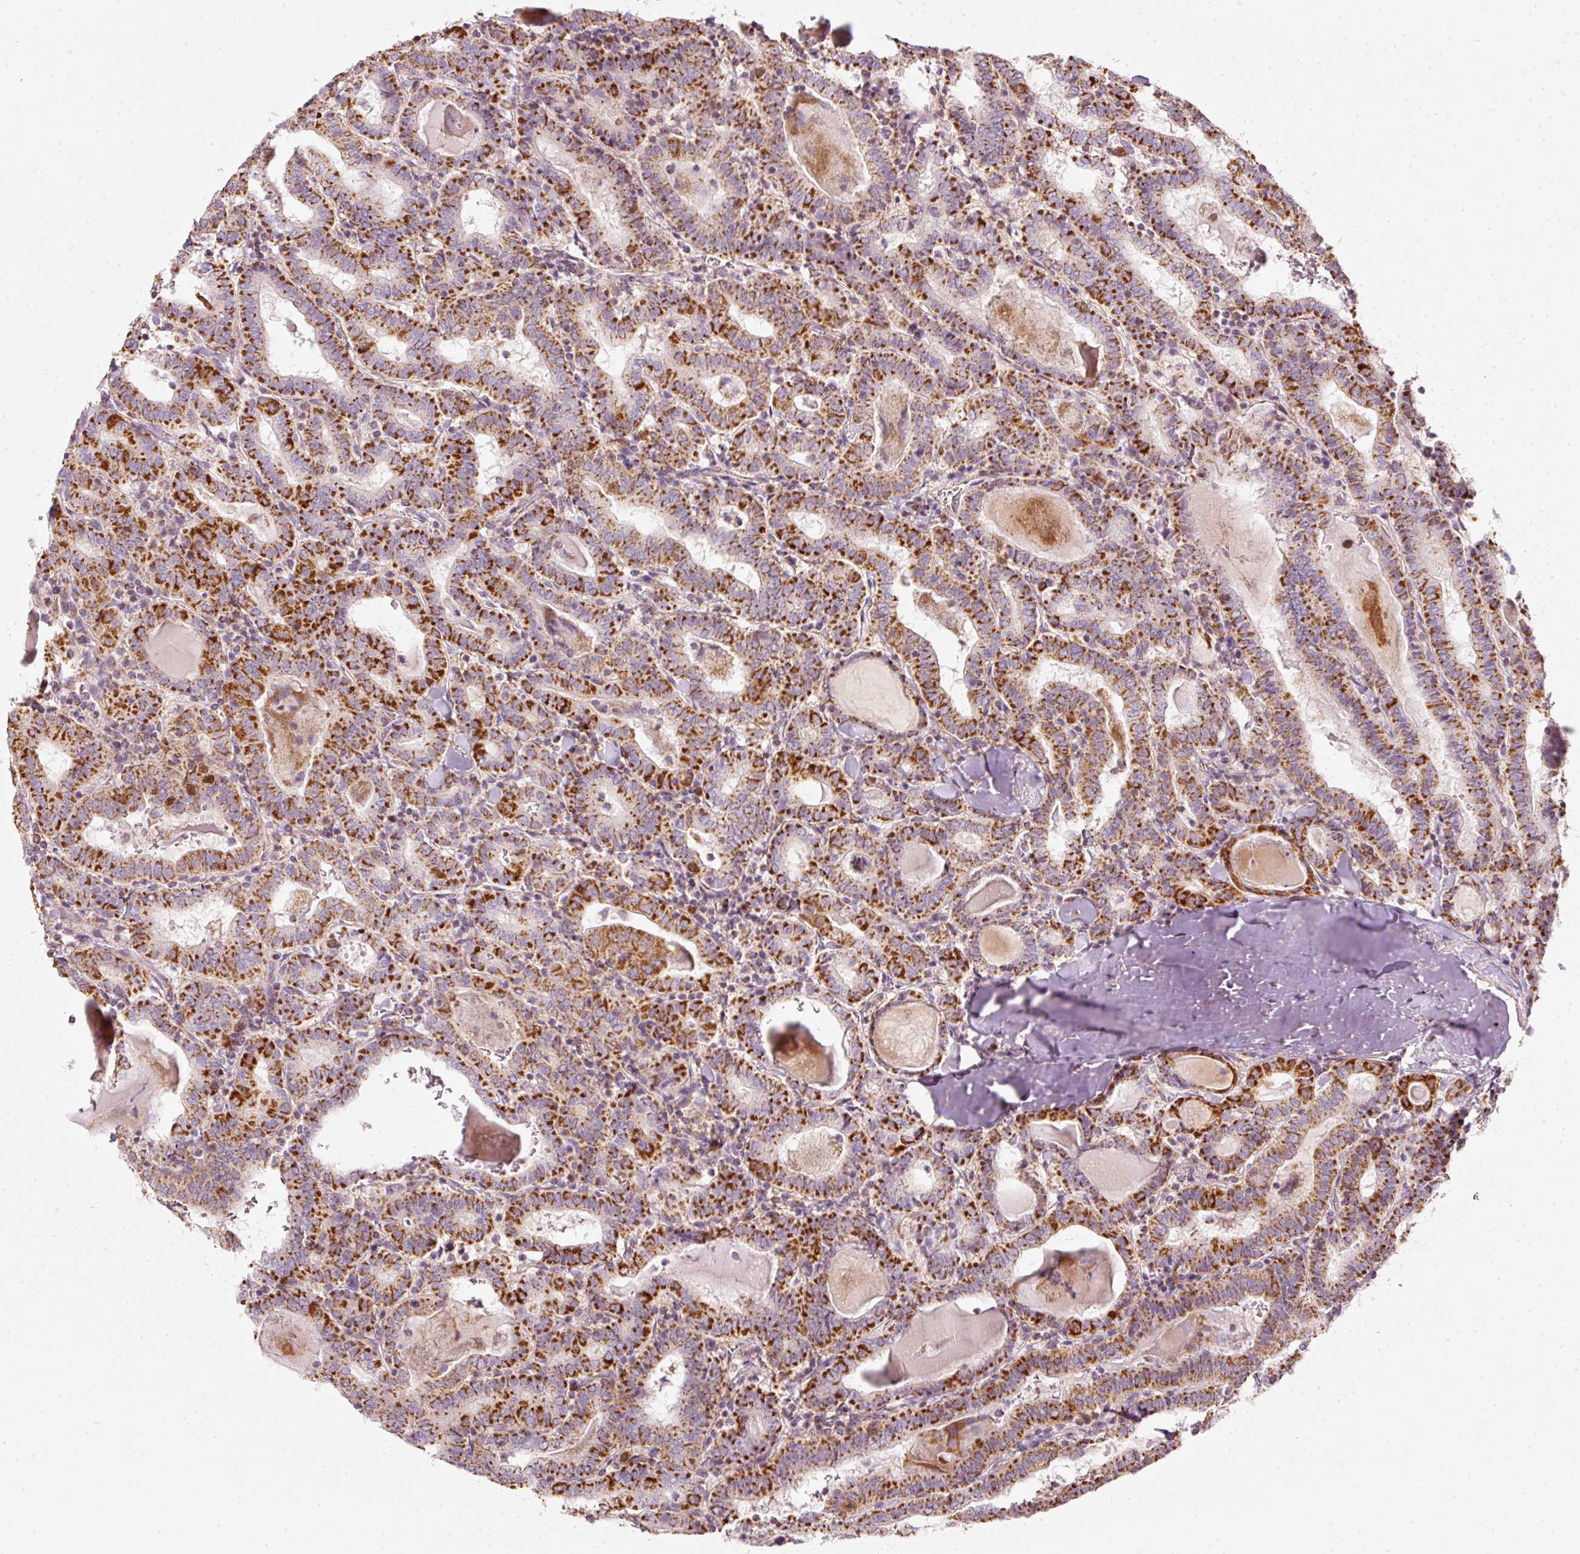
{"staining": {"intensity": "strong", "quantity": "25%-75%", "location": "cytoplasmic/membranous,nuclear"}, "tissue": "thyroid cancer", "cell_type": "Tumor cells", "image_type": "cancer", "snomed": [{"axis": "morphology", "description": "Papillary adenocarcinoma, NOS"}, {"axis": "topography", "description": "Thyroid gland"}], "caption": "About 25%-75% of tumor cells in human thyroid cancer reveal strong cytoplasmic/membranous and nuclear protein positivity as visualized by brown immunohistochemical staining.", "gene": "DUT", "patient": {"sex": "female", "age": 72}}